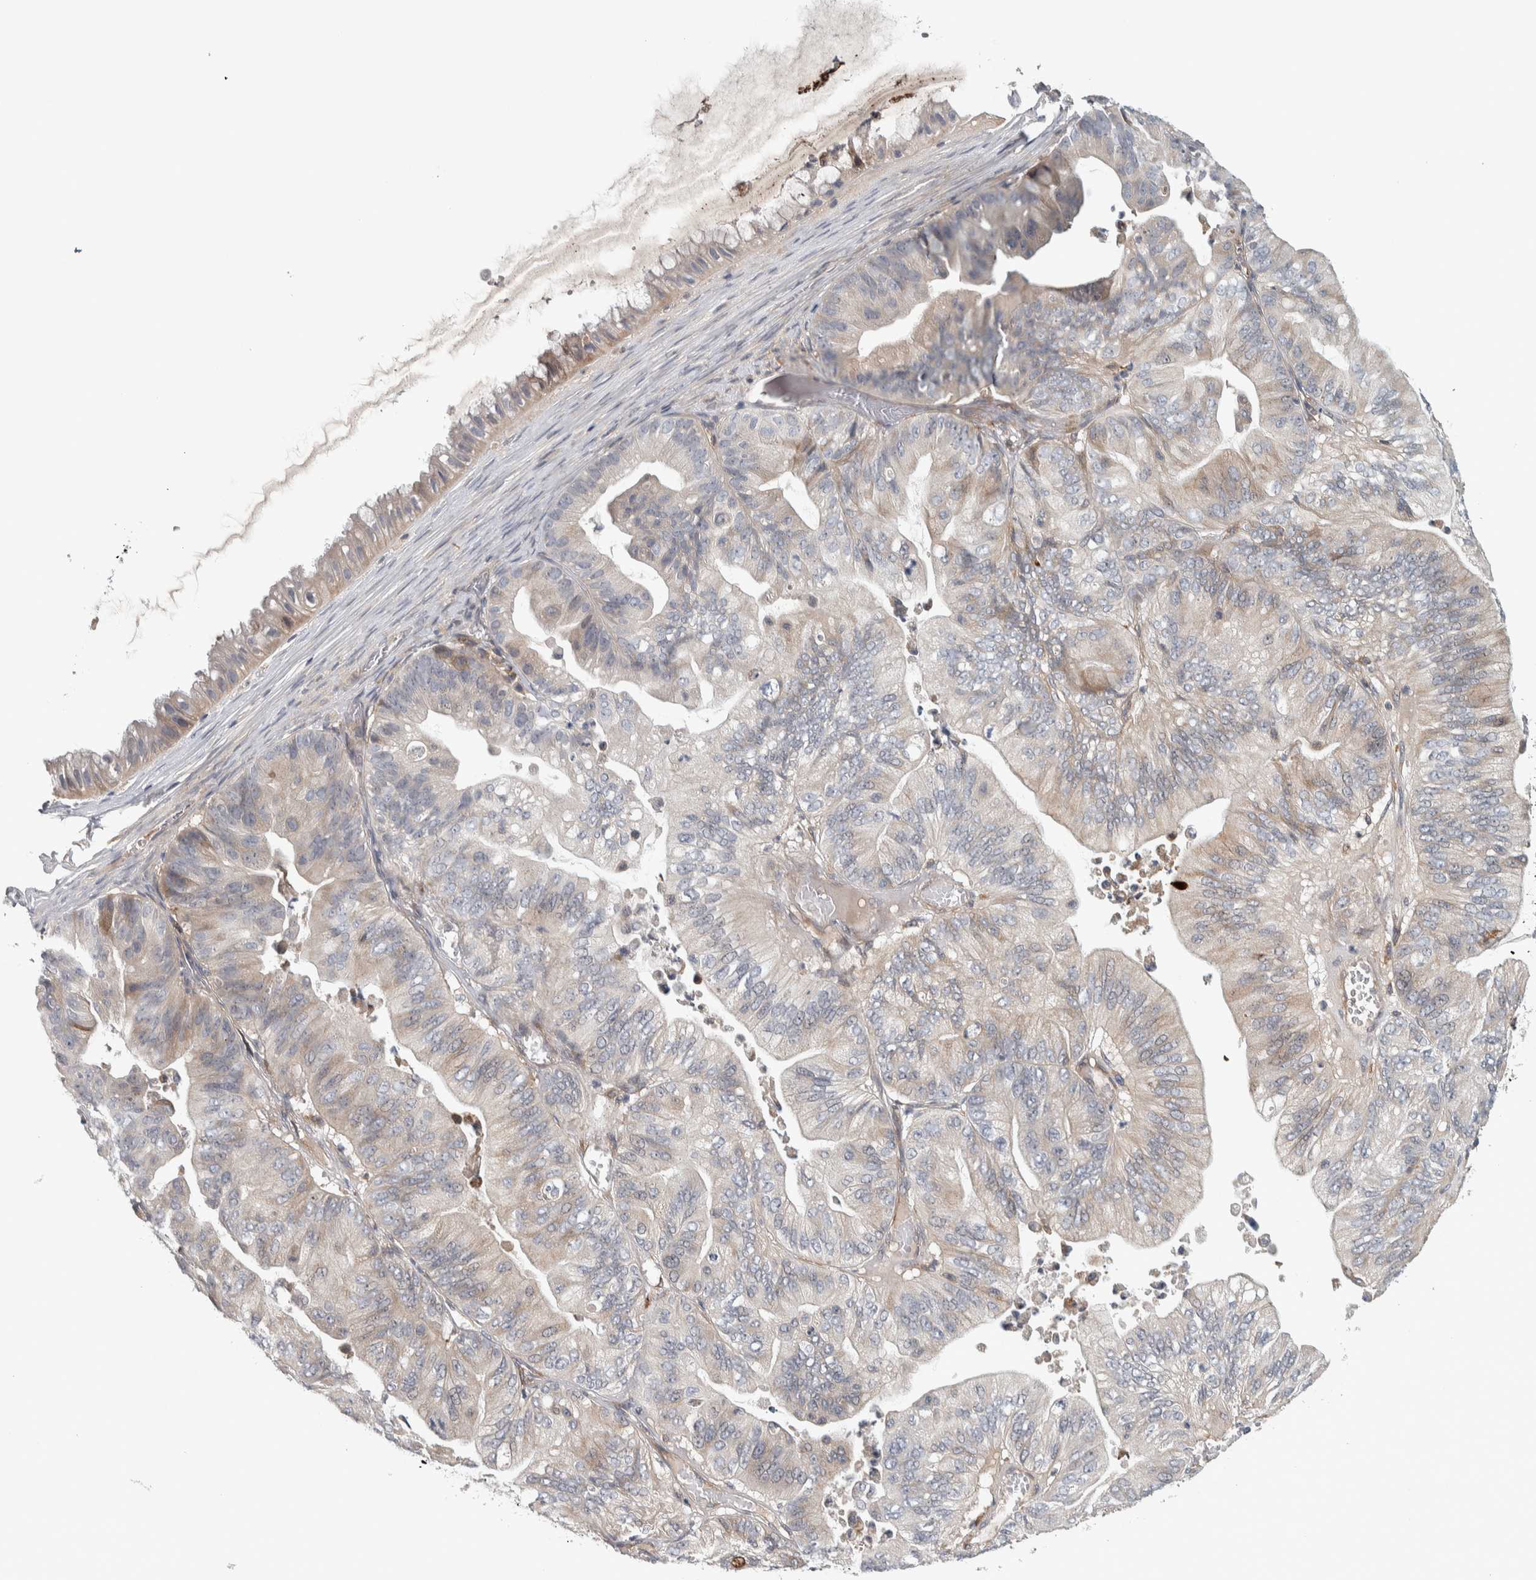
{"staining": {"intensity": "weak", "quantity": "25%-75%", "location": "cytoplasmic/membranous"}, "tissue": "ovarian cancer", "cell_type": "Tumor cells", "image_type": "cancer", "snomed": [{"axis": "morphology", "description": "Cystadenocarcinoma, mucinous, NOS"}, {"axis": "topography", "description": "Ovary"}], "caption": "Immunohistochemistry (IHC) staining of ovarian cancer (mucinous cystadenocarcinoma), which exhibits low levels of weak cytoplasmic/membranous staining in about 25%-75% of tumor cells indicating weak cytoplasmic/membranous protein positivity. The staining was performed using DAB (brown) for protein detection and nuclei were counterstained in hematoxylin (blue).", "gene": "ADPRM", "patient": {"sex": "female", "age": 61}}